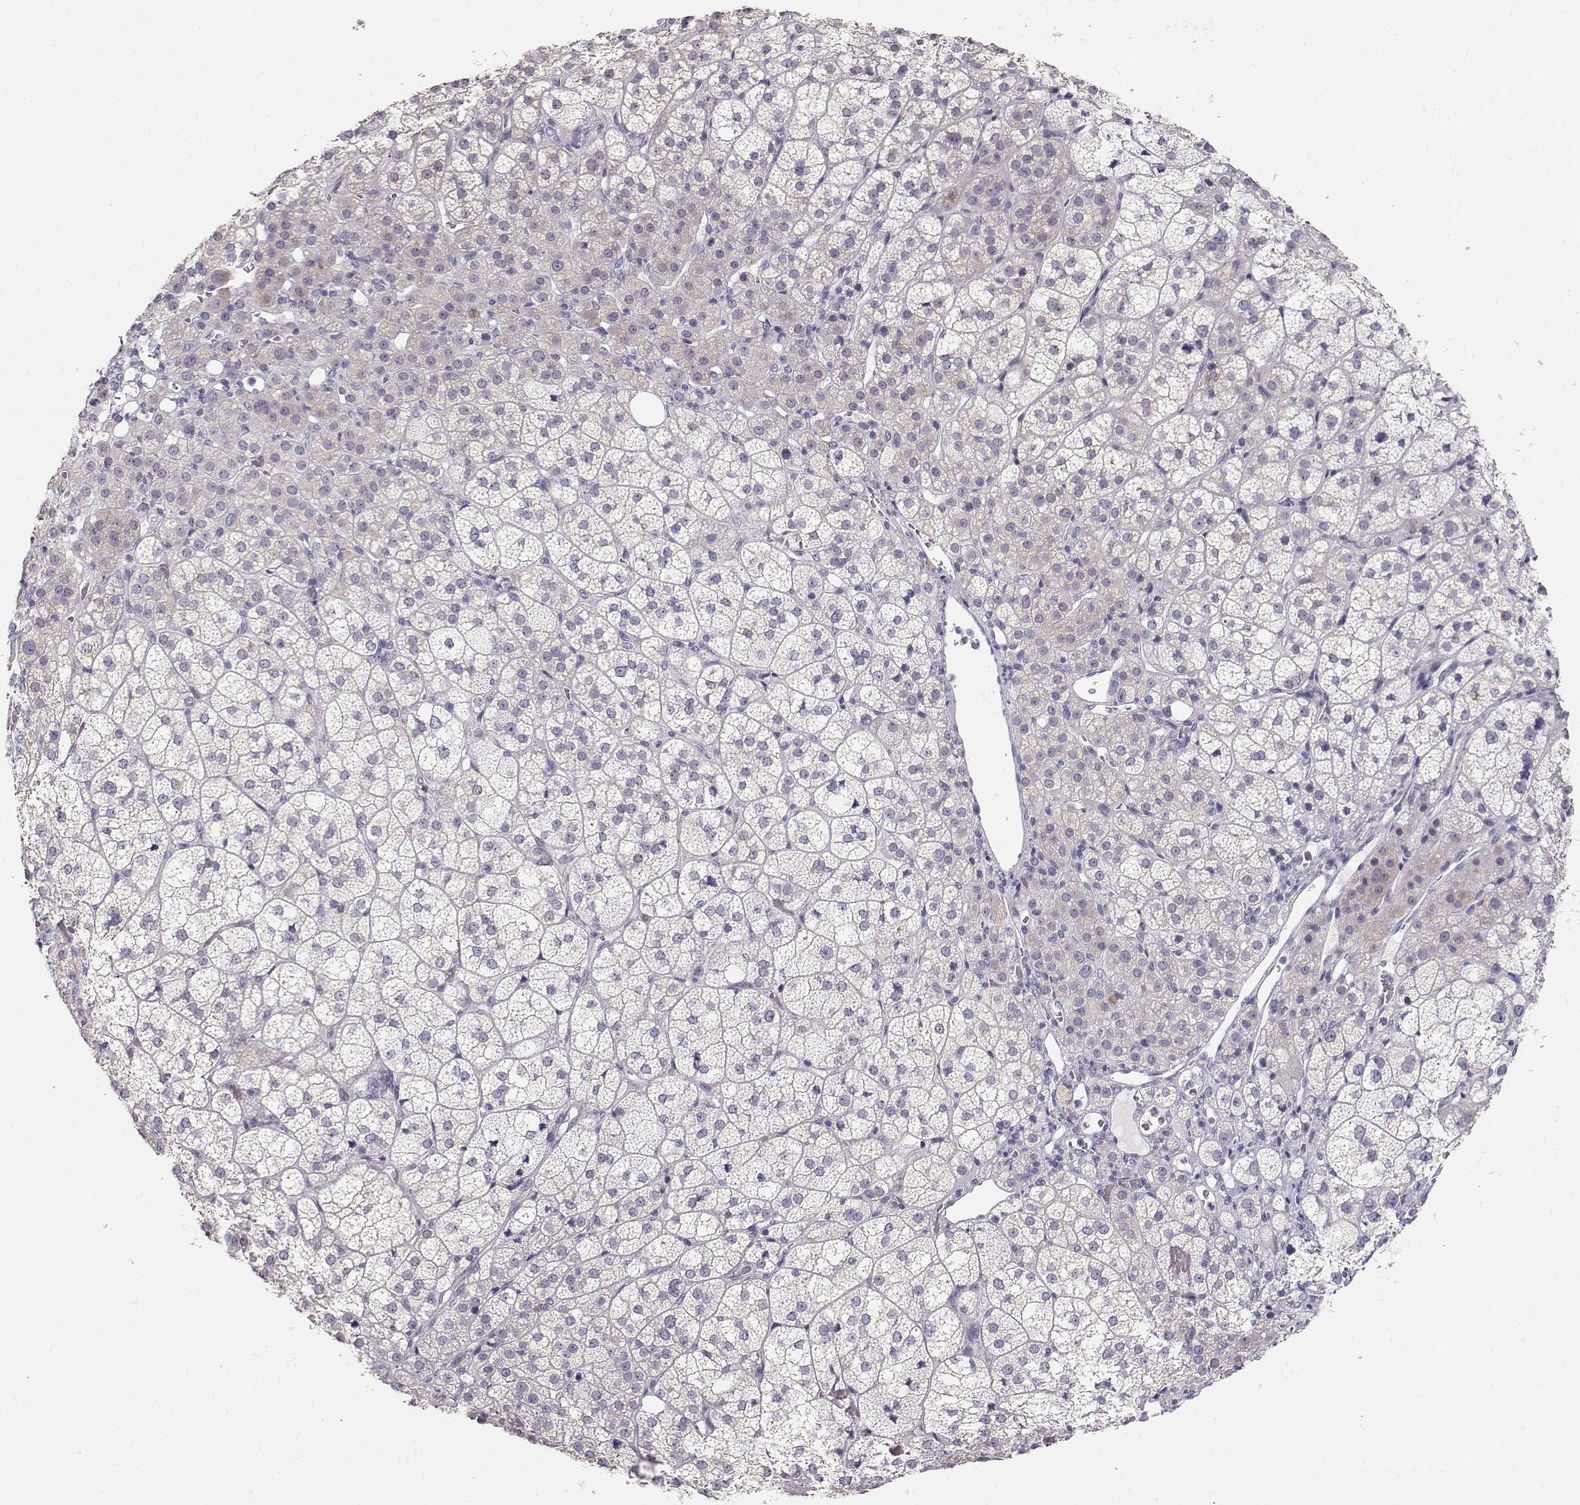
{"staining": {"intensity": "negative", "quantity": "none", "location": "none"}, "tissue": "adrenal gland", "cell_type": "Glandular cells", "image_type": "normal", "snomed": [{"axis": "morphology", "description": "Normal tissue, NOS"}, {"axis": "topography", "description": "Adrenal gland"}], "caption": "Human adrenal gland stained for a protein using immunohistochemistry shows no expression in glandular cells.", "gene": "GLIPR1L2", "patient": {"sex": "female", "age": 60}}